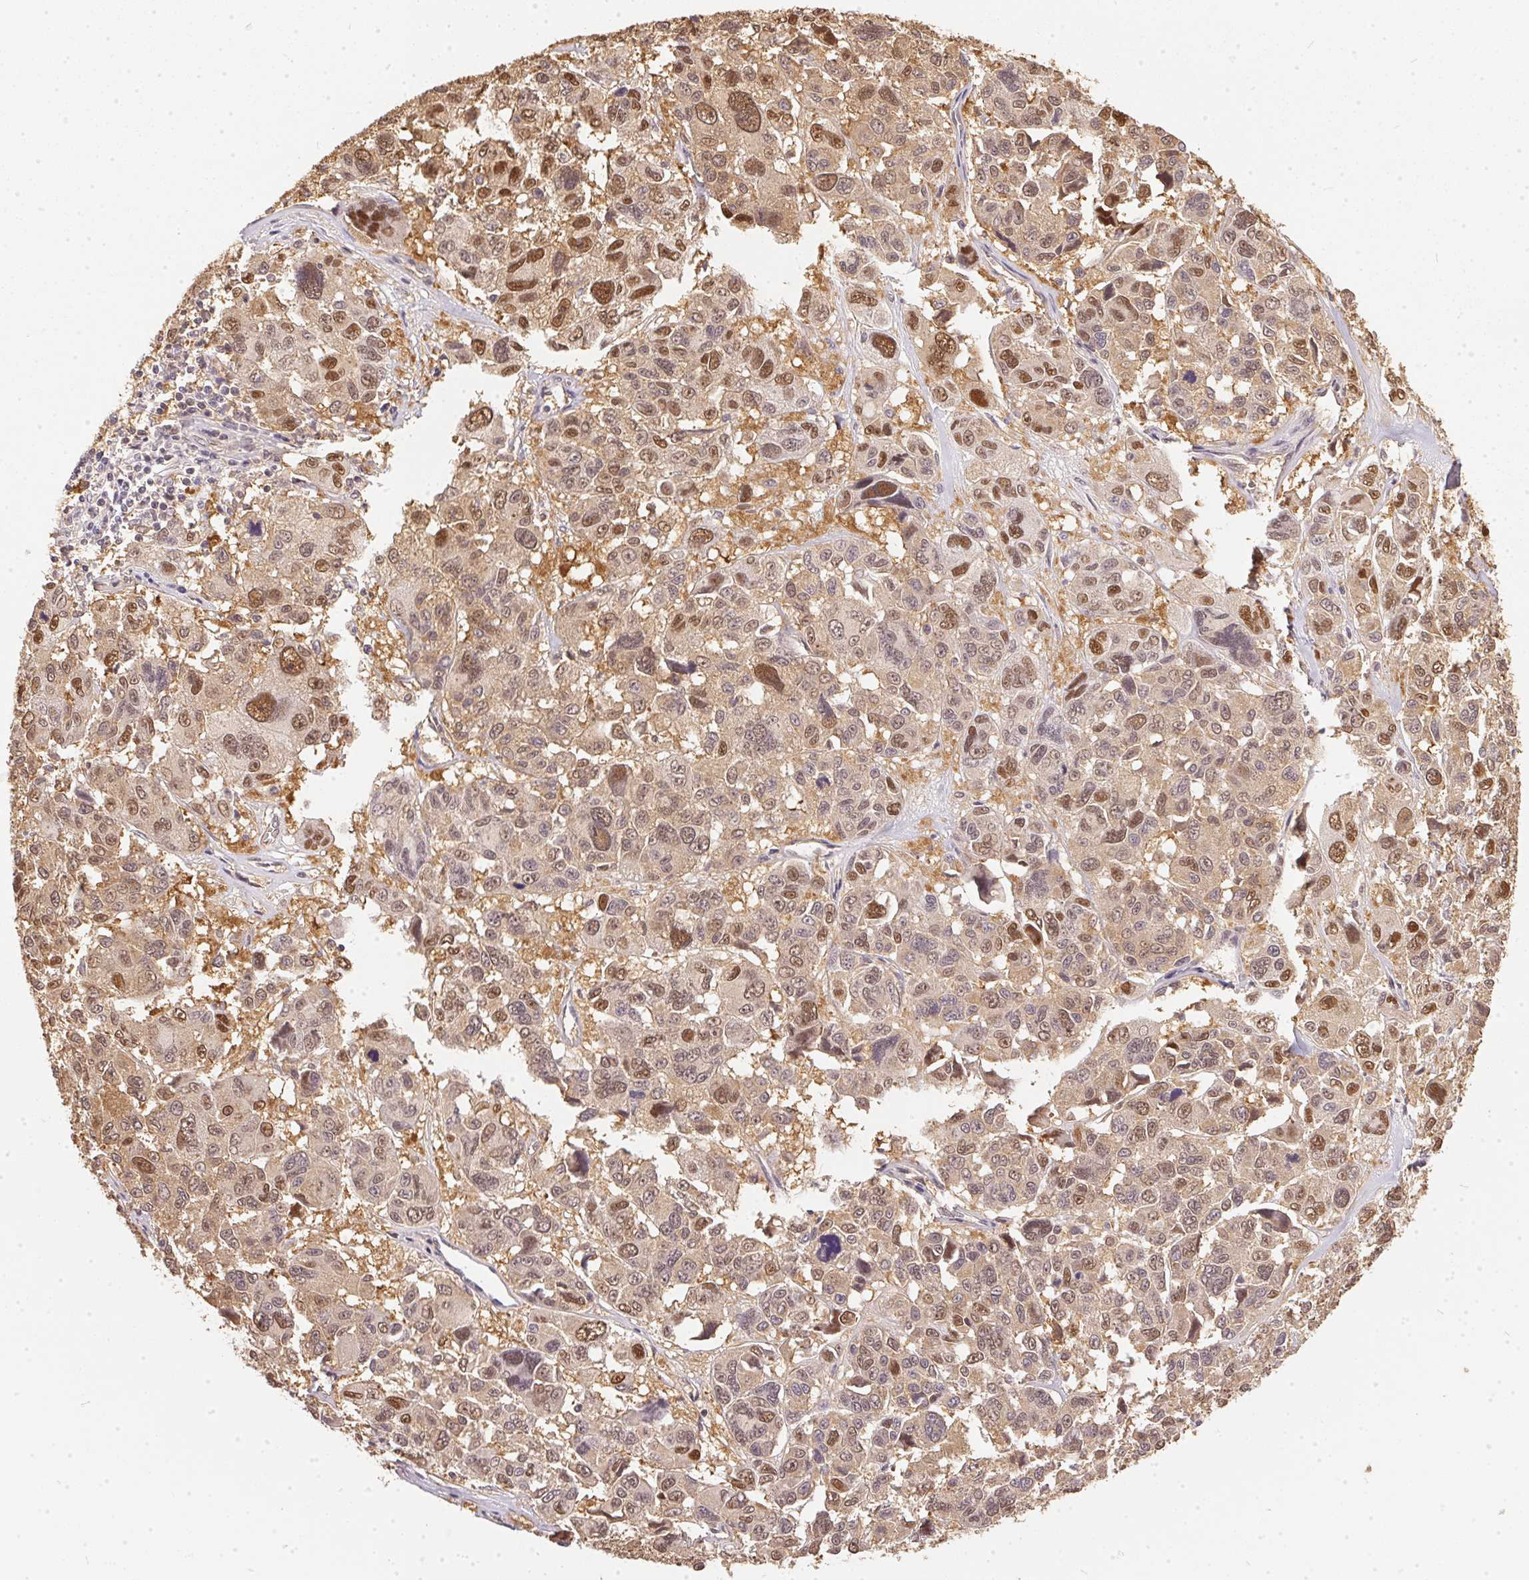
{"staining": {"intensity": "moderate", "quantity": ">75%", "location": "cytoplasmic/membranous,nuclear"}, "tissue": "melanoma", "cell_type": "Tumor cells", "image_type": "cancer", "snomed": [{"axis": "morphology", "description": "Malignant melanoma, NOS"}, {"axis": "topography", "description": "Skin"}], "caption": "Immunohistochemical staining of human malignant melanoma shows medium levels of moderate cytoplasmic/membranous and nuclear expression in about >75% of tumor cells.", "gene": "BLMH", "patient": {"sex": "female", "age": 66}}